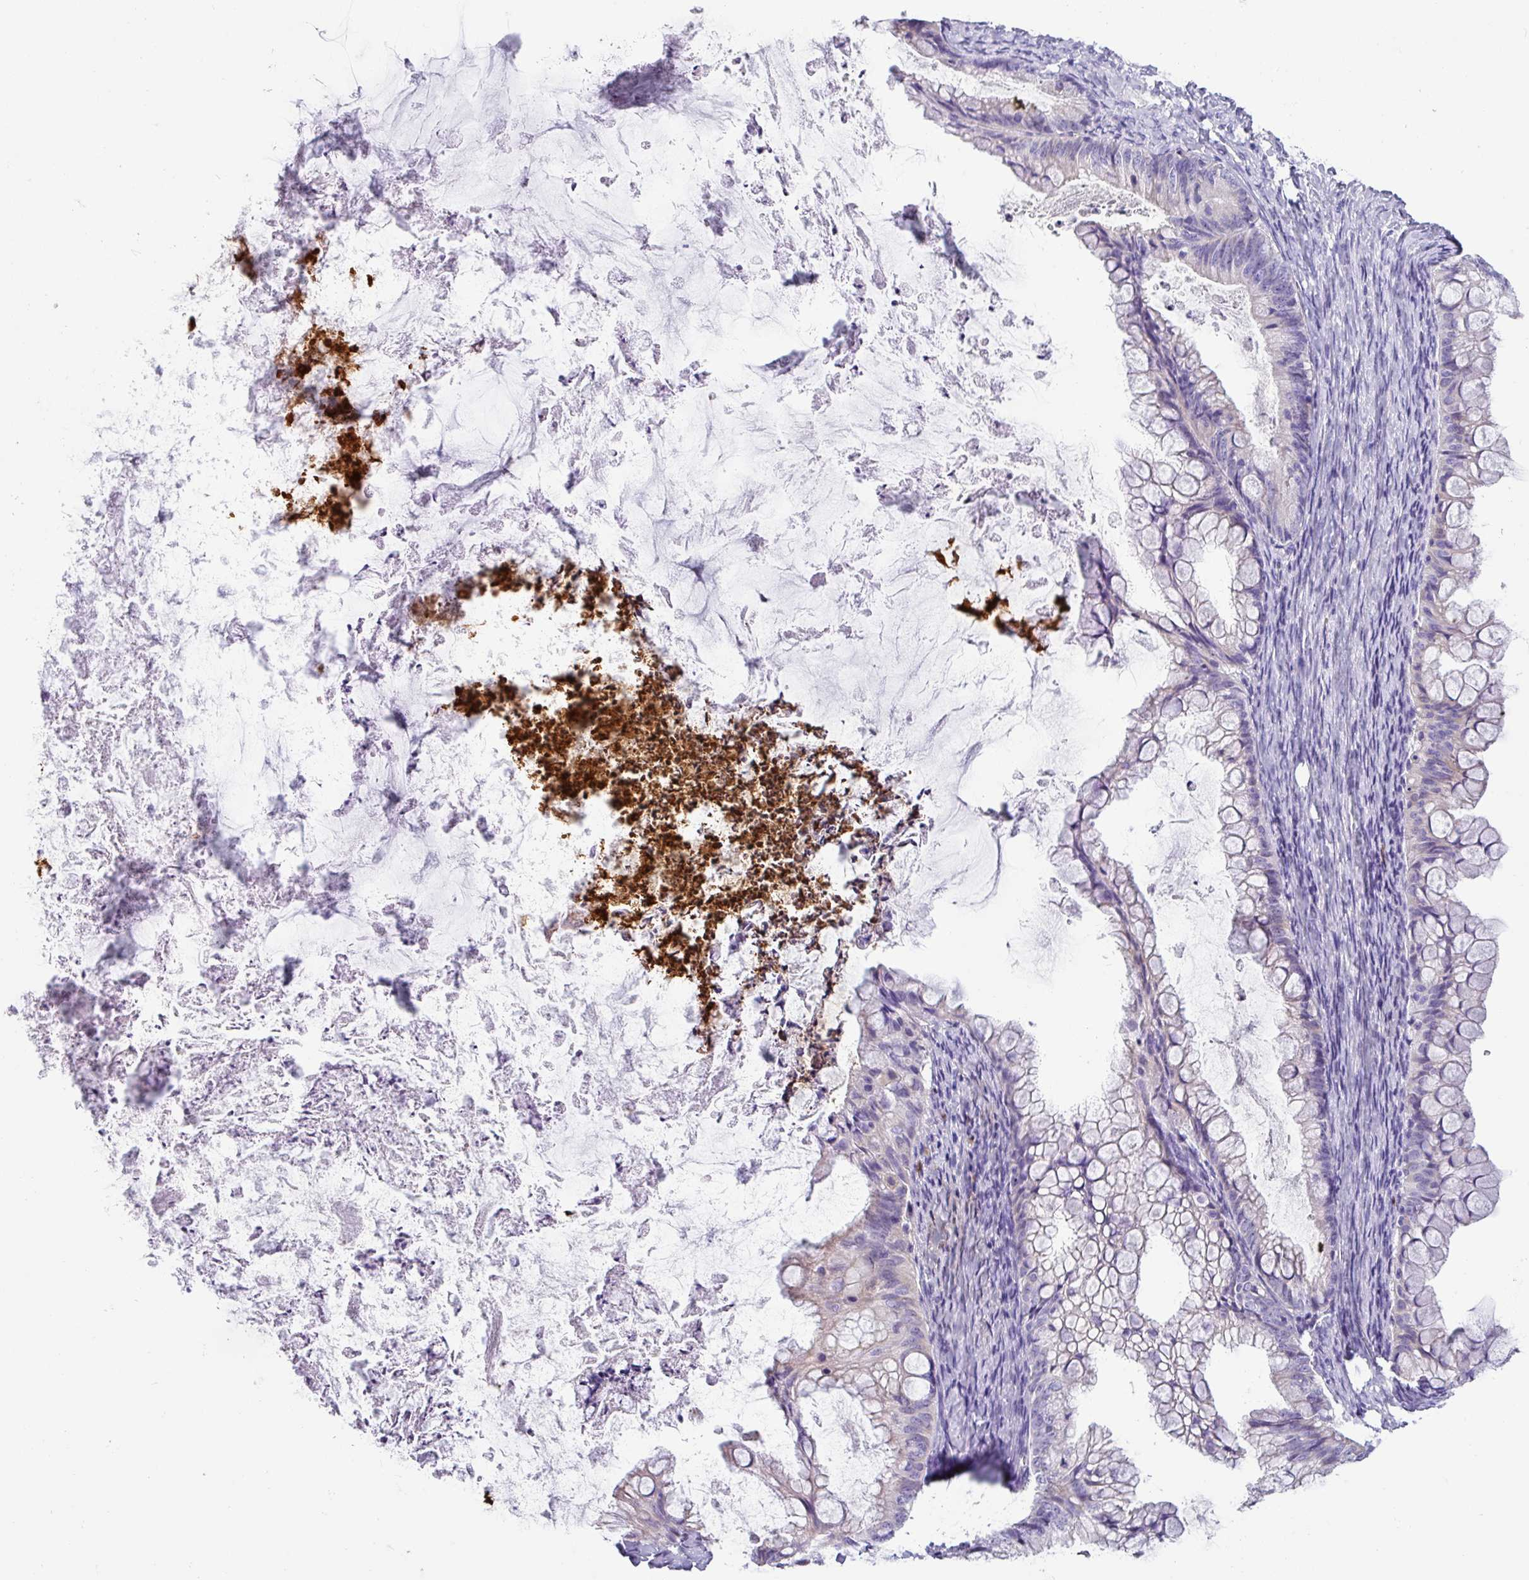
{"staining": {"intensity": "negative", "quantity": "none", "location": "none"}, "tissue": "ovarian cancer", "cell_type": "Tumor cells", "image_type": "cancer", "snomed": [{"axis": "morphology", "description": "Cystadenocarcinoma, mucinous, NOS"}, {"axis": "topography", "description": "Ovary"}], "caption": "Histopathology image shows no protein positivity in tumor cells of ovarian mucinous cystadenocarcinoma tissue.", "gene": "SH2D3C", "patient": {"sex": "female", "age": 35}}